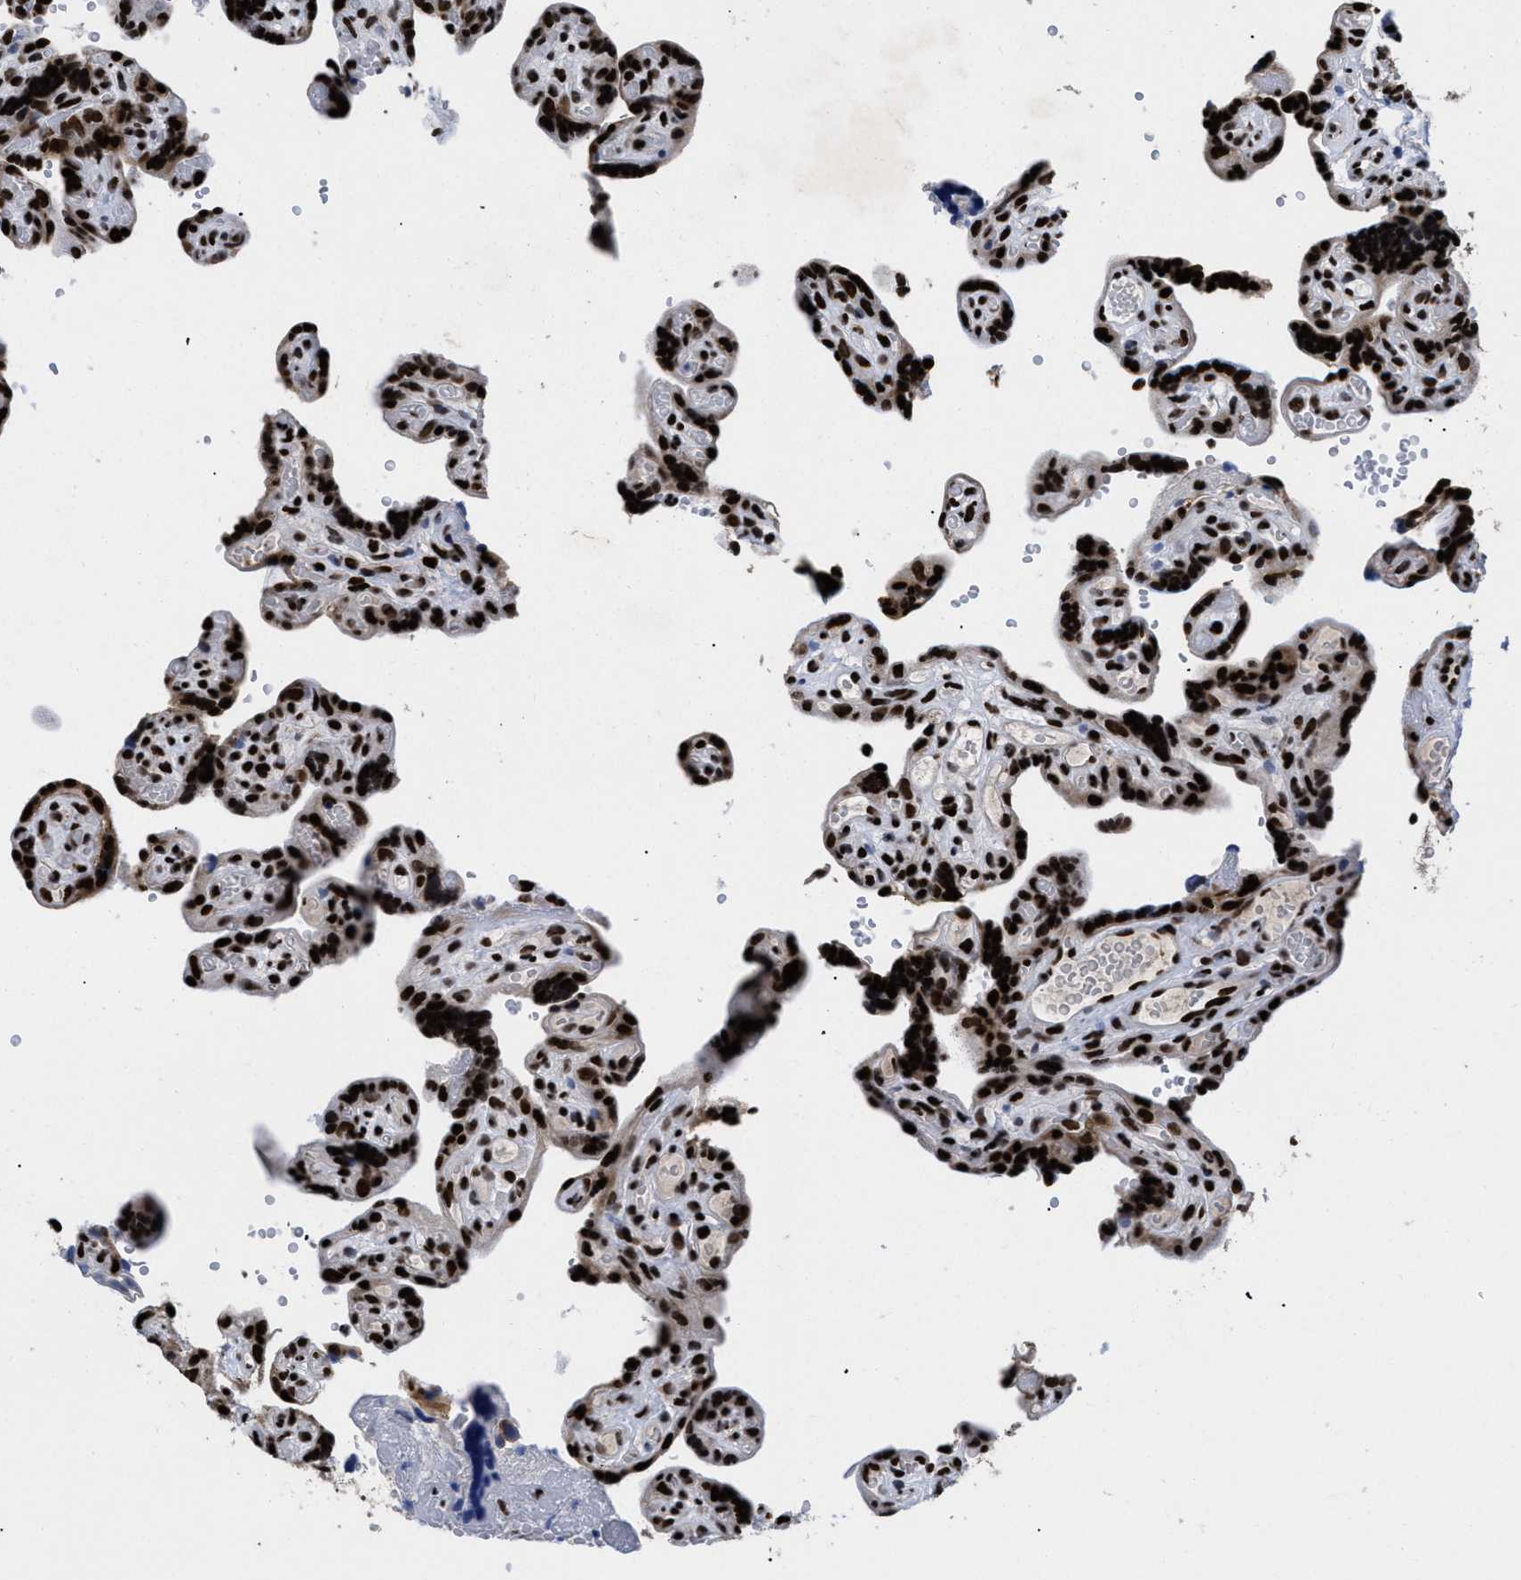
{"staining": {"intensity": "strong", "quantity": ">75%", "location": "nuclear"}, "tissue": "placenta", "cell_type": "Decidual cells", "image_type": "normal", "snomed": [{"axis": "morphology", "description": "Normal tissue, NOS"}, {"axis": "topography", "description": "Placenta"}], "caption": "Benign placenta exhibits strong nuclear positivity in approximately >75% of decidual cells, visualized by immunohistochemistry.", "gene": "CALHM3", "patient": {"sex": "female", "age": 30}}